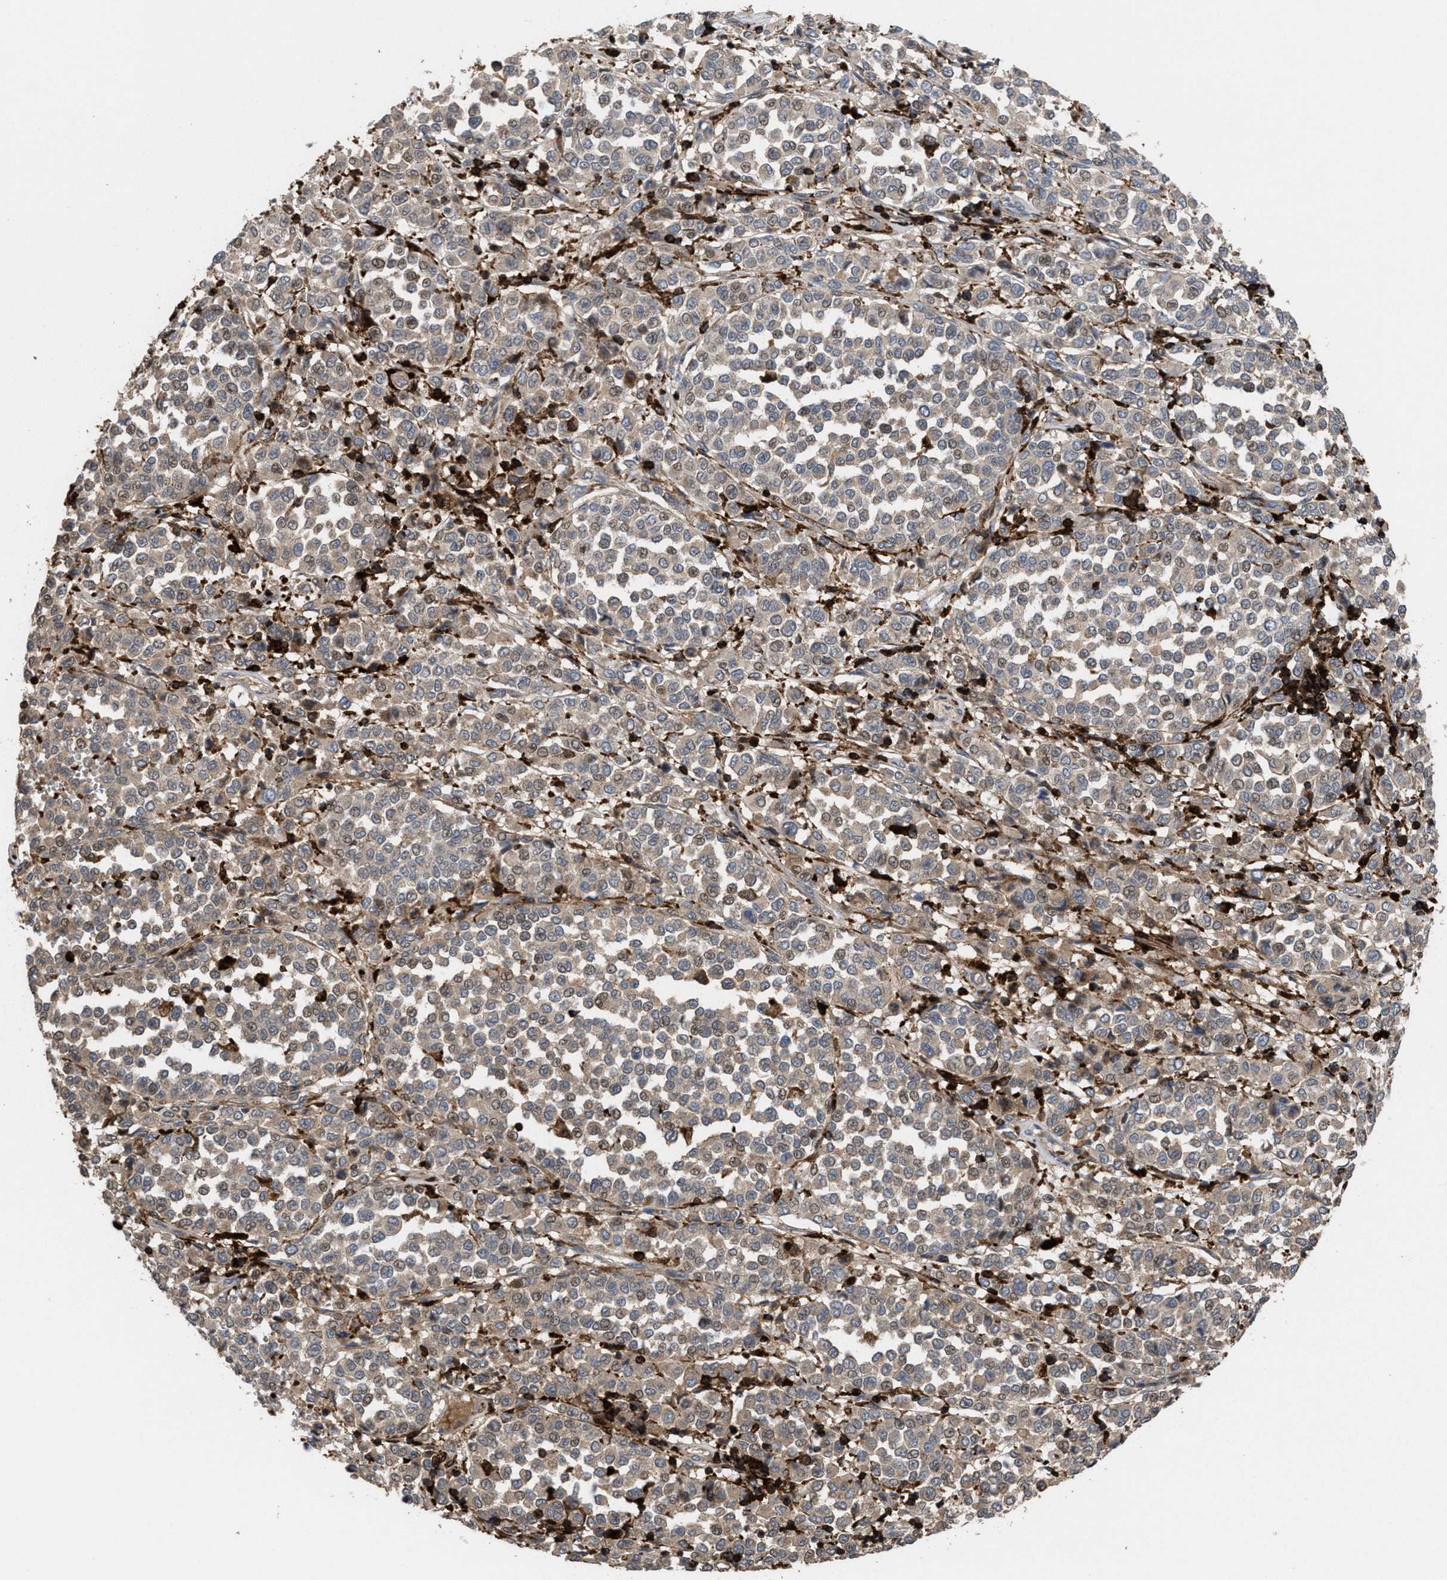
{"staining": {"intensity": "weak", "quantity": ">75%", "location": "cytoplasmic/membranous"}, "tissue": "melanoma", "cell_type": "Tumor cells", "image_type": "cancer", "snomed": [{"axis": "morphology", "description": "Malignant melanoma, Metastatic site"}, {"axis": "topography", "description": "Pancreas"}], "caption": "IHC of malignant melanoma (metastatic site) demonstrates low levels of weak cytoplasmic/membranous expression in about >75% of tumor cells.", "gene": "PTPRE", "patient": {"sex": "female", "age": 30}}